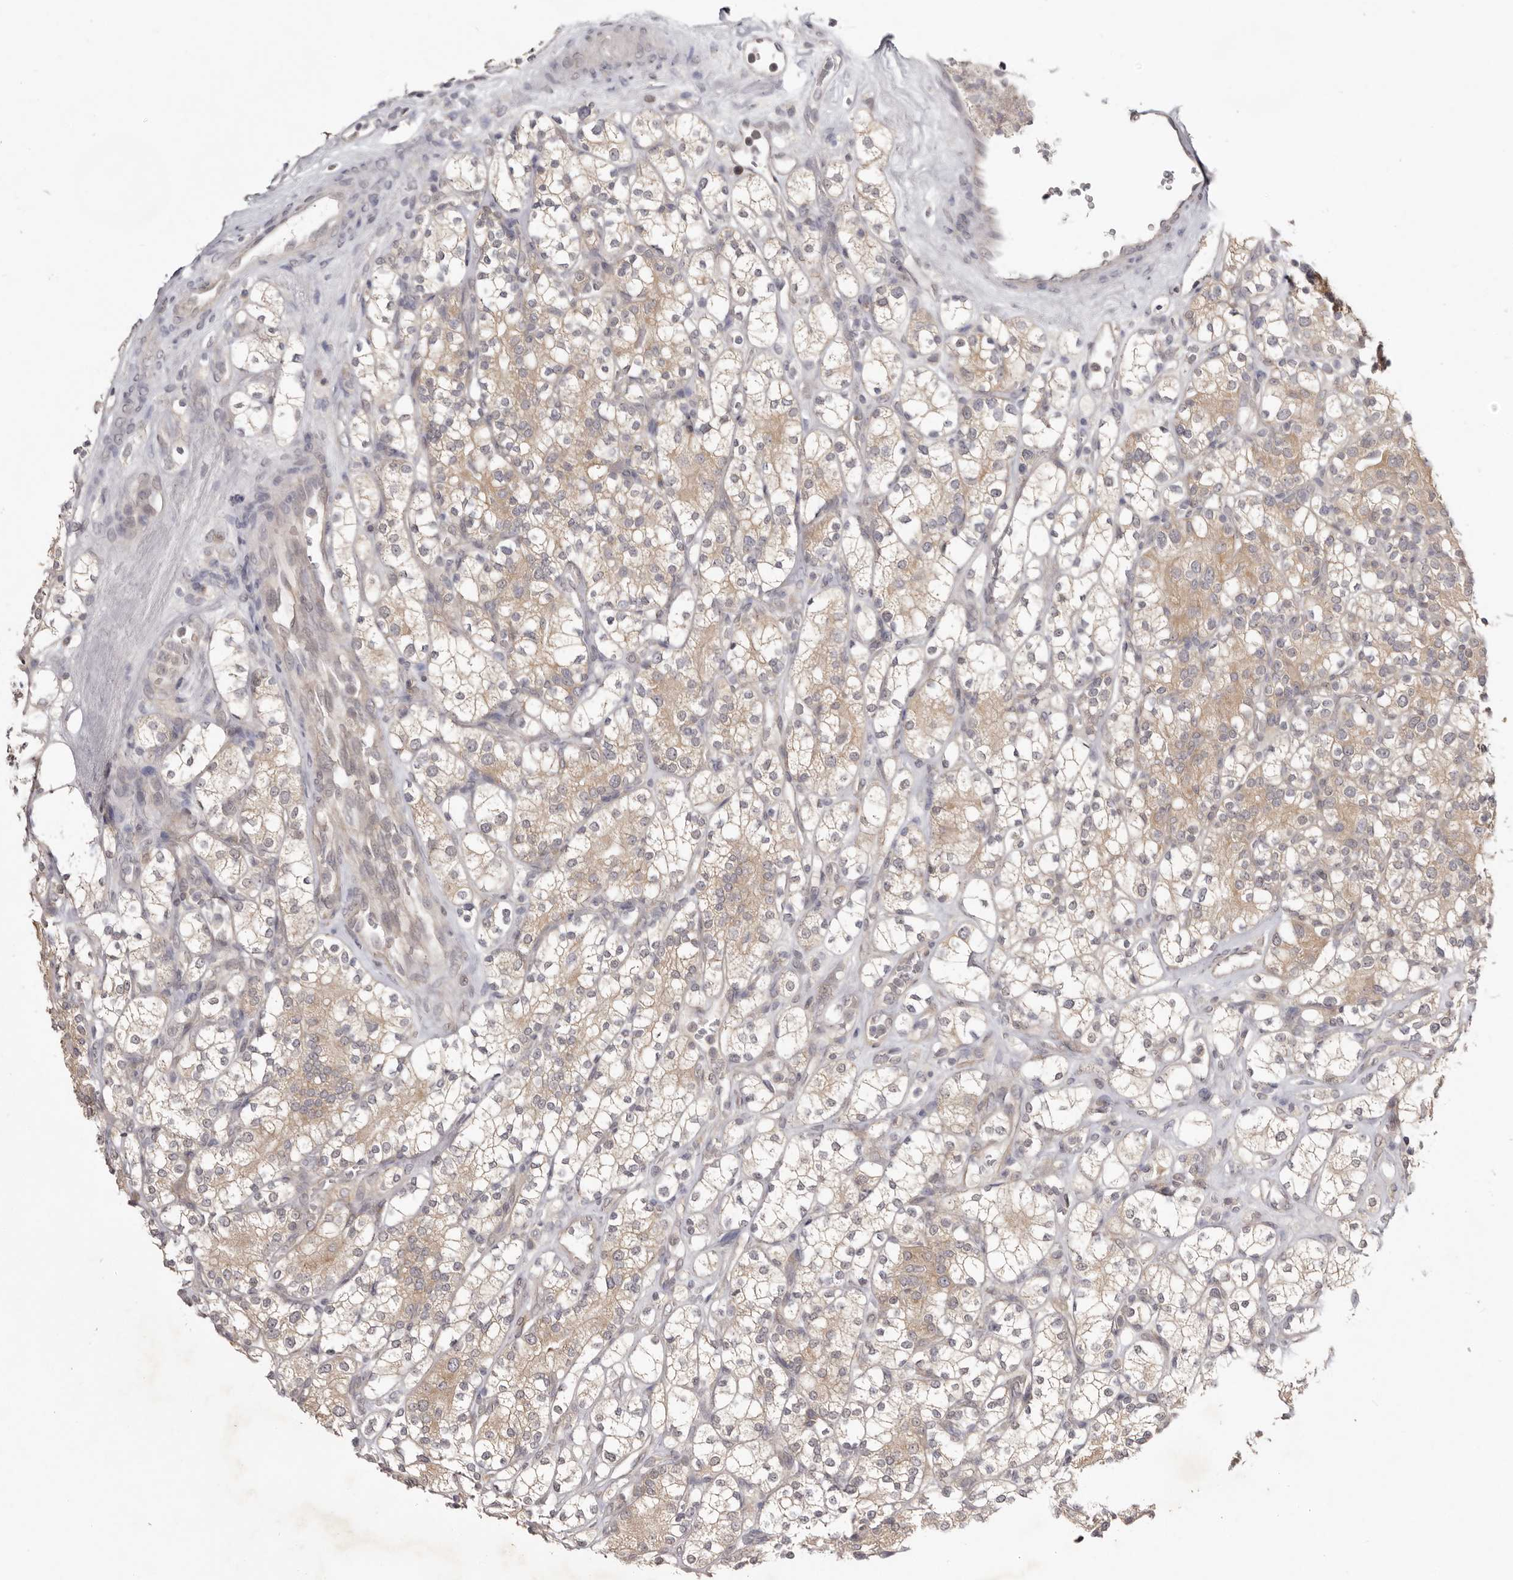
{"staining": {"intensity": "weak", "quantity": ">75%", "location": "cytoplasmic/membranous"}, "tissue": "renal cancer", "cell_type": "Tumor cells", "image_type": "cancer", "snomed": [{"axis": "morphology", "description": "Adenocarcinoma, NOS"}, {"axis": "topography", "description": "Kidney"}], "caption": "DAB immunohistochemical staining of human adenocarcinoma (renal) displays weak cytoplasmic/membranous protein positivity in approximately >75% of tumor cells. Using DAB (3,3'-diaminobenzidine) (brown) and hematoxylin (blue) stains, captured at high magnification using brightfield microscopy.", "gene": "NSUN4", "patient": {"sex": "male", "age": 77}}